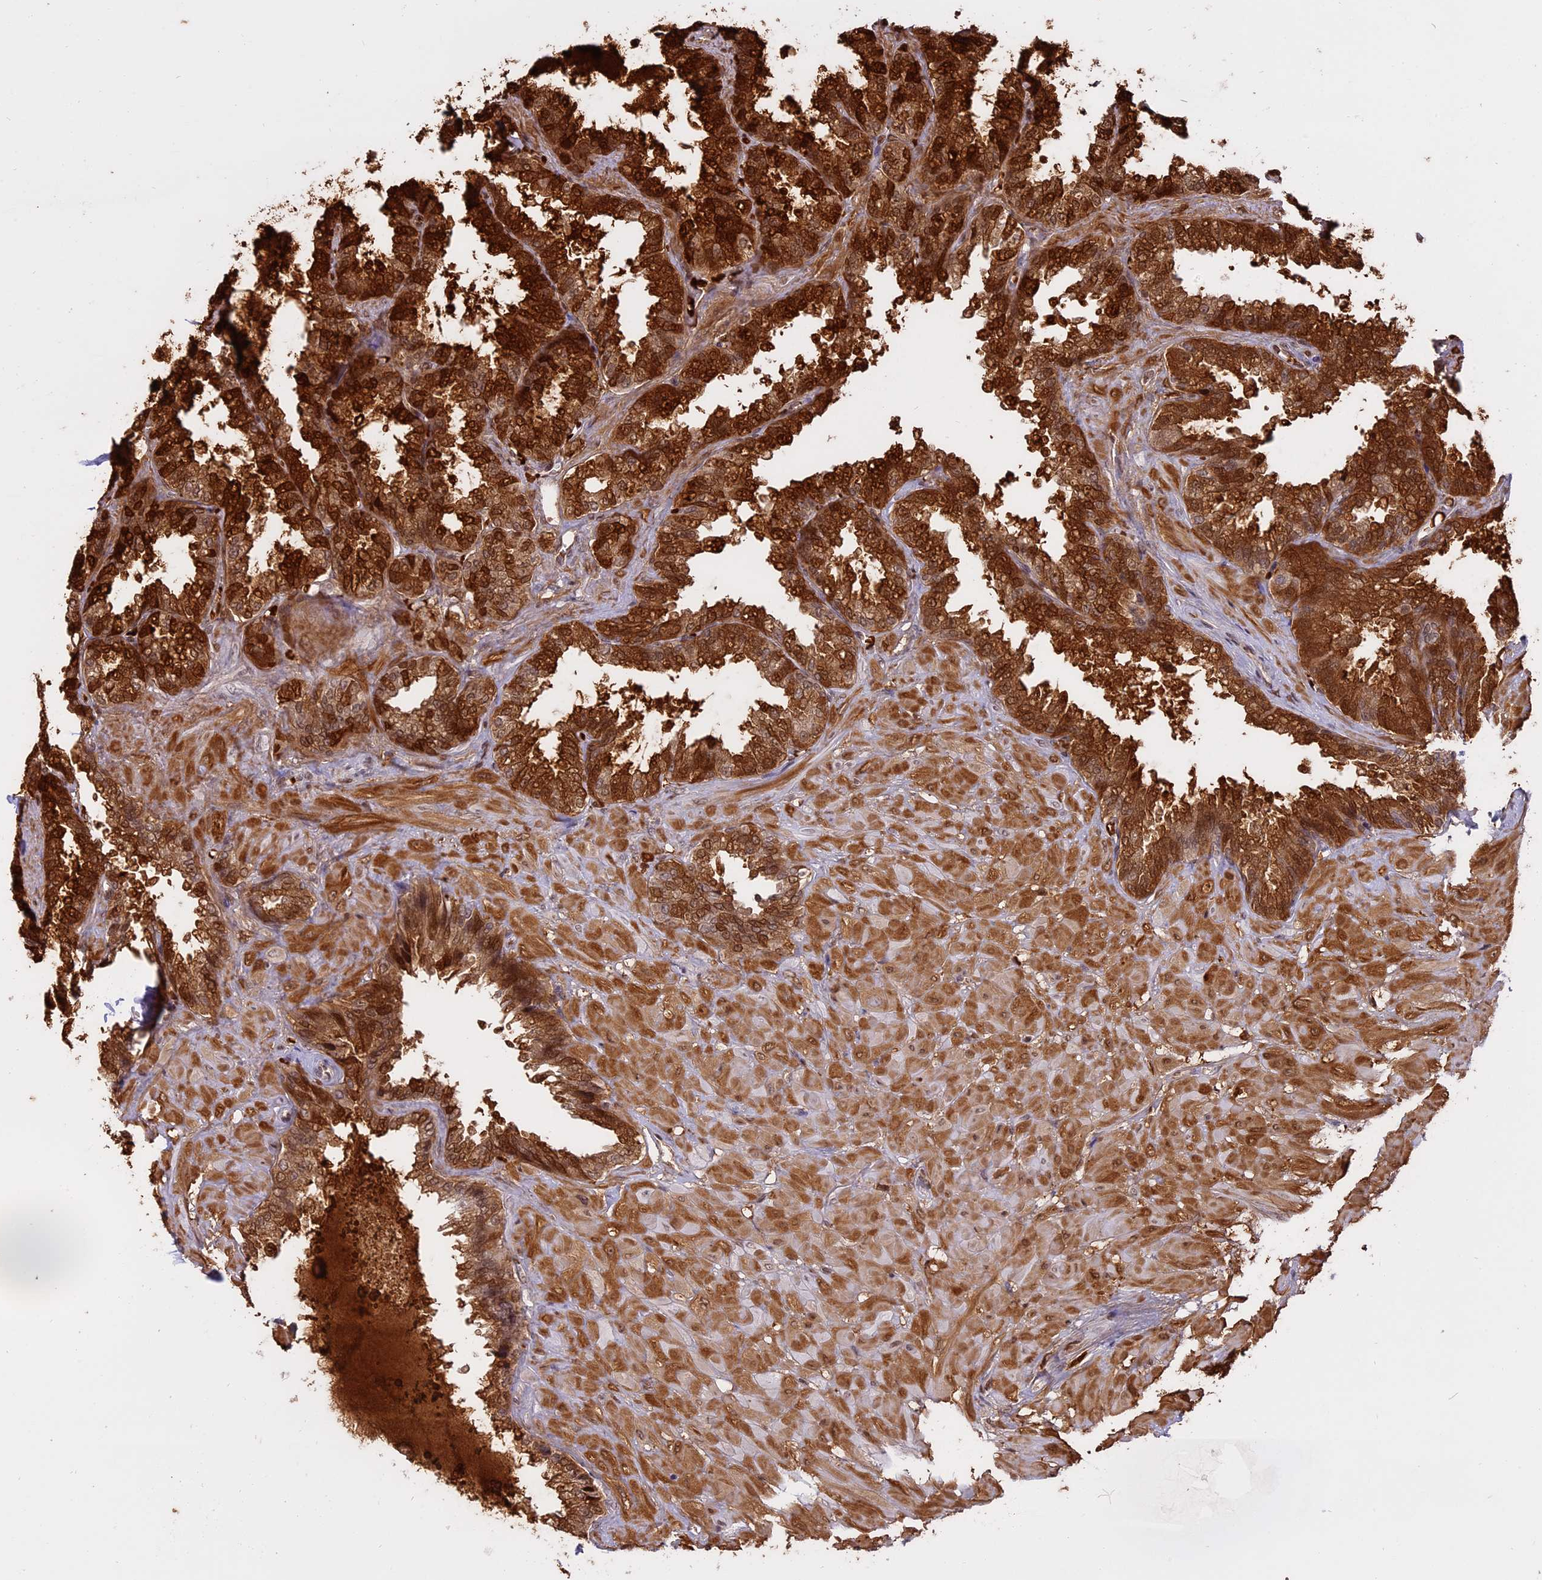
{"staining": {"intensity": "strong", "quantity": ">75%", "location": "cytoplasmic/membranous"}, "tissue": "seminal vesicle", "cell_type": "Glandular cells", "image_type": "normal", "snomed": [{"axis": "morphology", "description": "Normal tissue, NOS"}, {"axis": "topography", "description": "Seminal veicle"}], "caption": "Immunohistochemical staining of normal seminal vesicle demonstrates >75% levels of strong cytoplasmic/membranous protein expression in about >75% of glandular cells. (DAB IHC, brown staining for protein, blue staining for nuclei).", "gene": "WFDC2", "patient": {"sex": "male", "age": 46}}